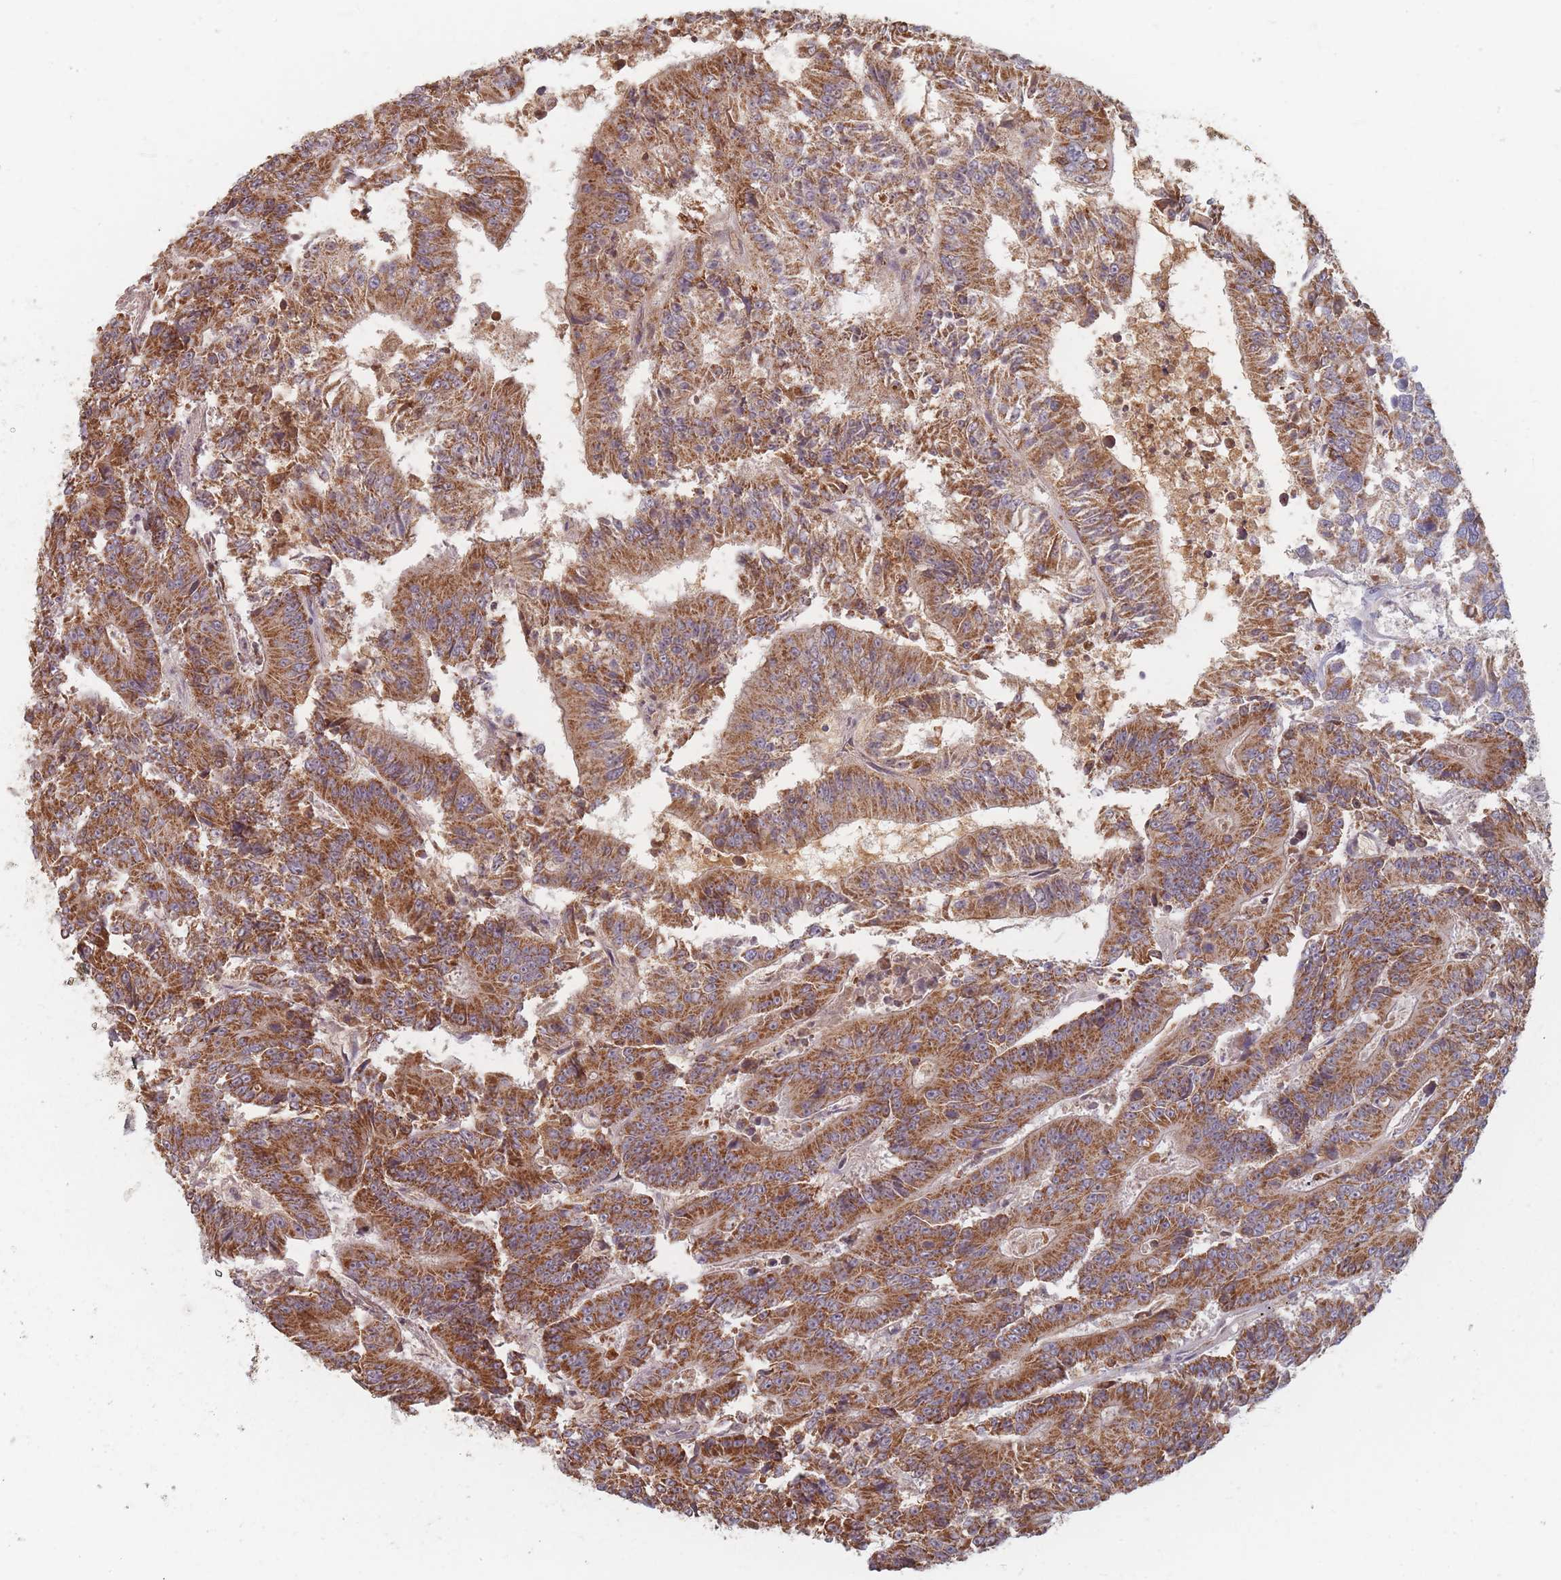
{"staining": {"intensity": "strong", "quantity": ">75%", "location": "cytoplasmic/membranous"}, "tissue": "colorectal cancer", "cell_type": "Tumor cells", "image_type": "cancer", "snomed": [{"axis": "morphology", "description": "Adenocarcinoma, NOS"}, {"axis": "topography", "description": "Colon"}], "caption": "Immunohistochemistry (DAB) staining of colorectal adenocarcinoma displays strong cytoplasmic/membranous protein positivity in about >75% of tumor cells.", "gene": "OR2M4", "patient": {"sex": "male", "age": 83}}